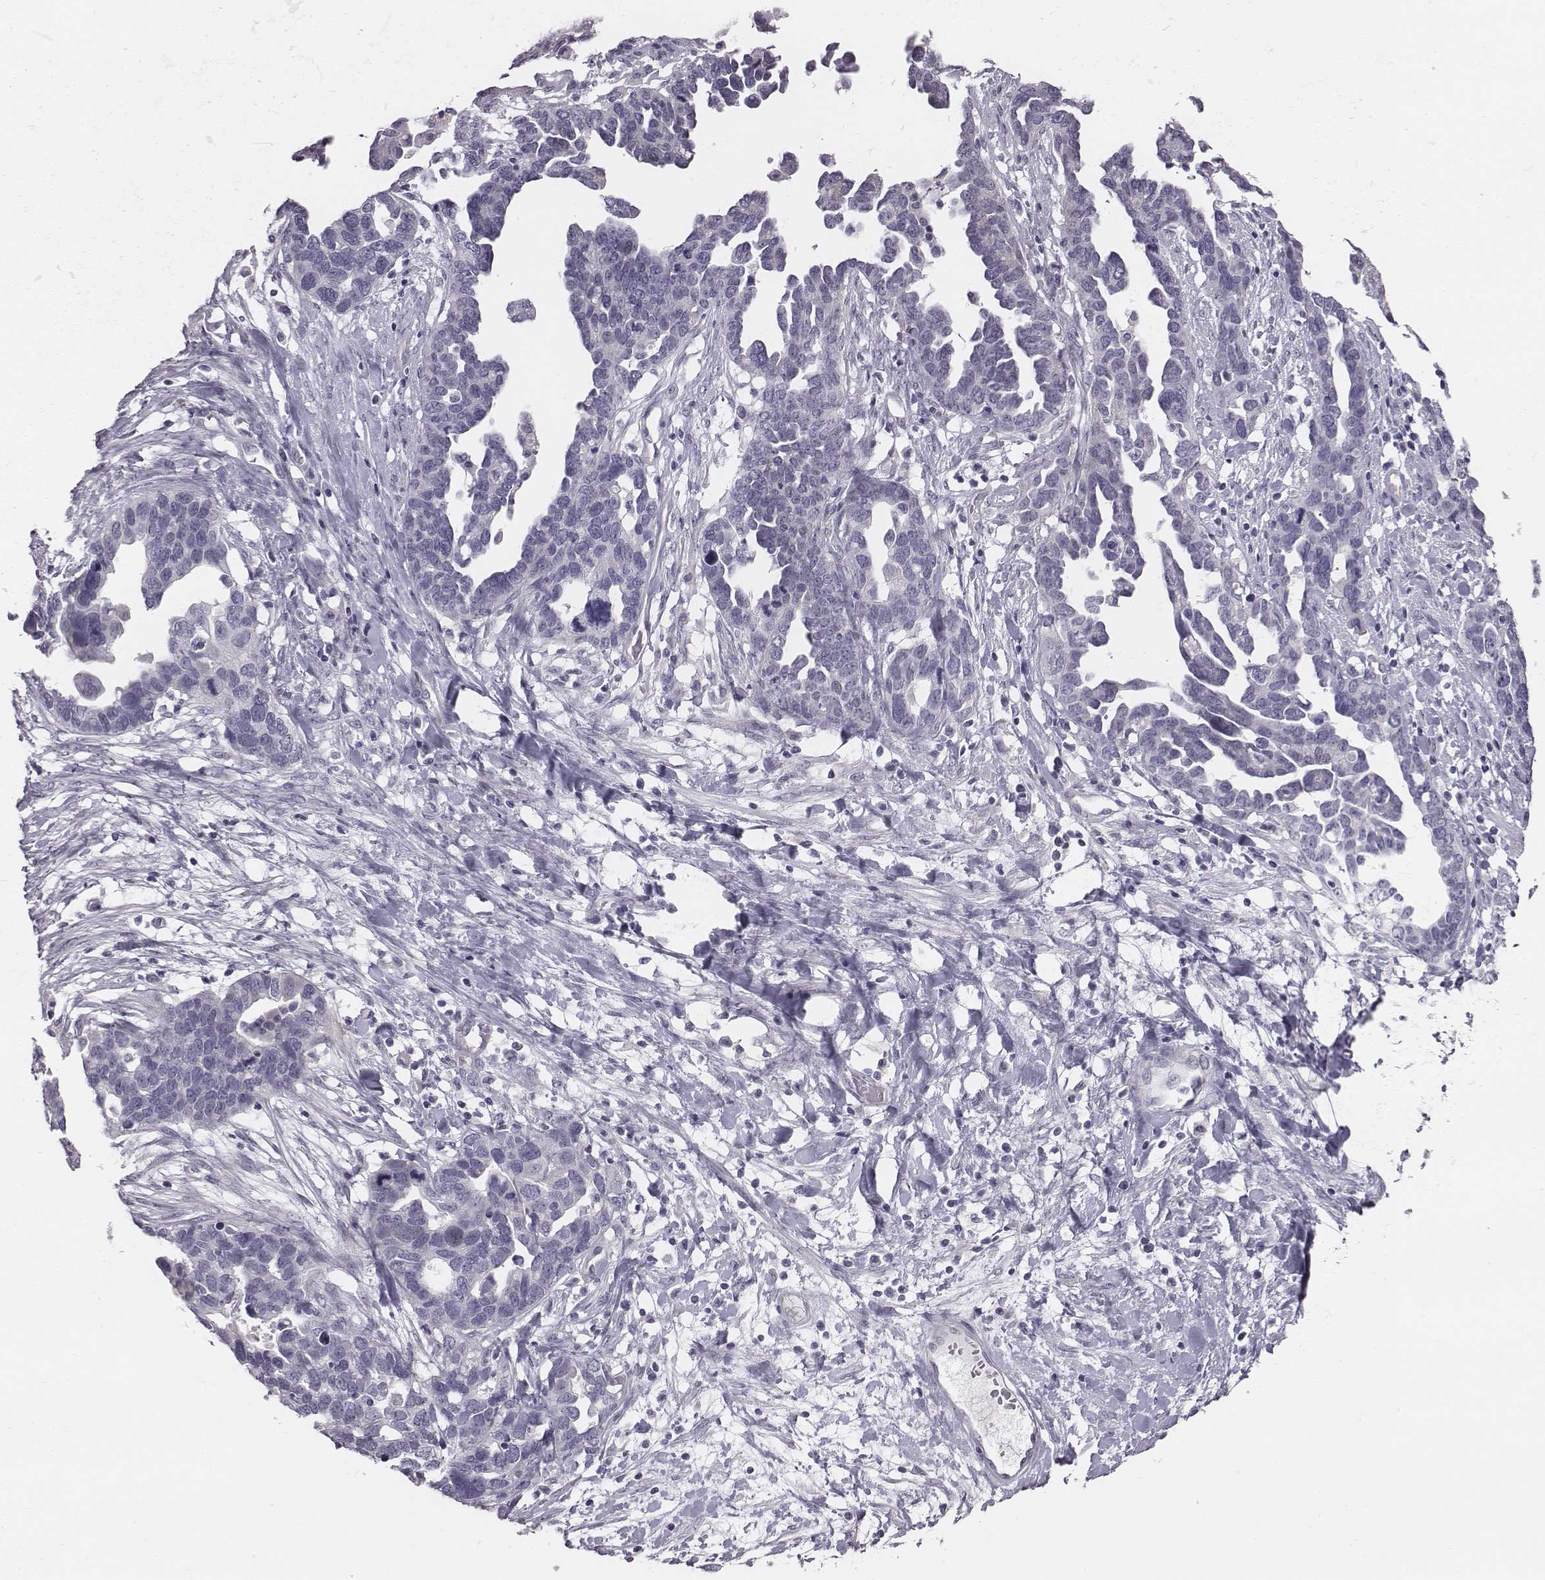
{"staining": {"intensity": "negative", "quantity": "none", "location": "none"}, "tissue": "ovarian cancer", "cell_type": "Tumor cells", "image_type": "cancer", "snomed": [{"axis": "morphology", "description": "Cystadenocarcinoma, serous, NOS"}, {"axis": "topography", "description": "Ovary"}], "caption": "Ovarian cancer was stained to show a protein in brown. There is no significant staining in tumor cells.", "gene": "CACNG4", "patient": {"sex": "female", "age": 54}}